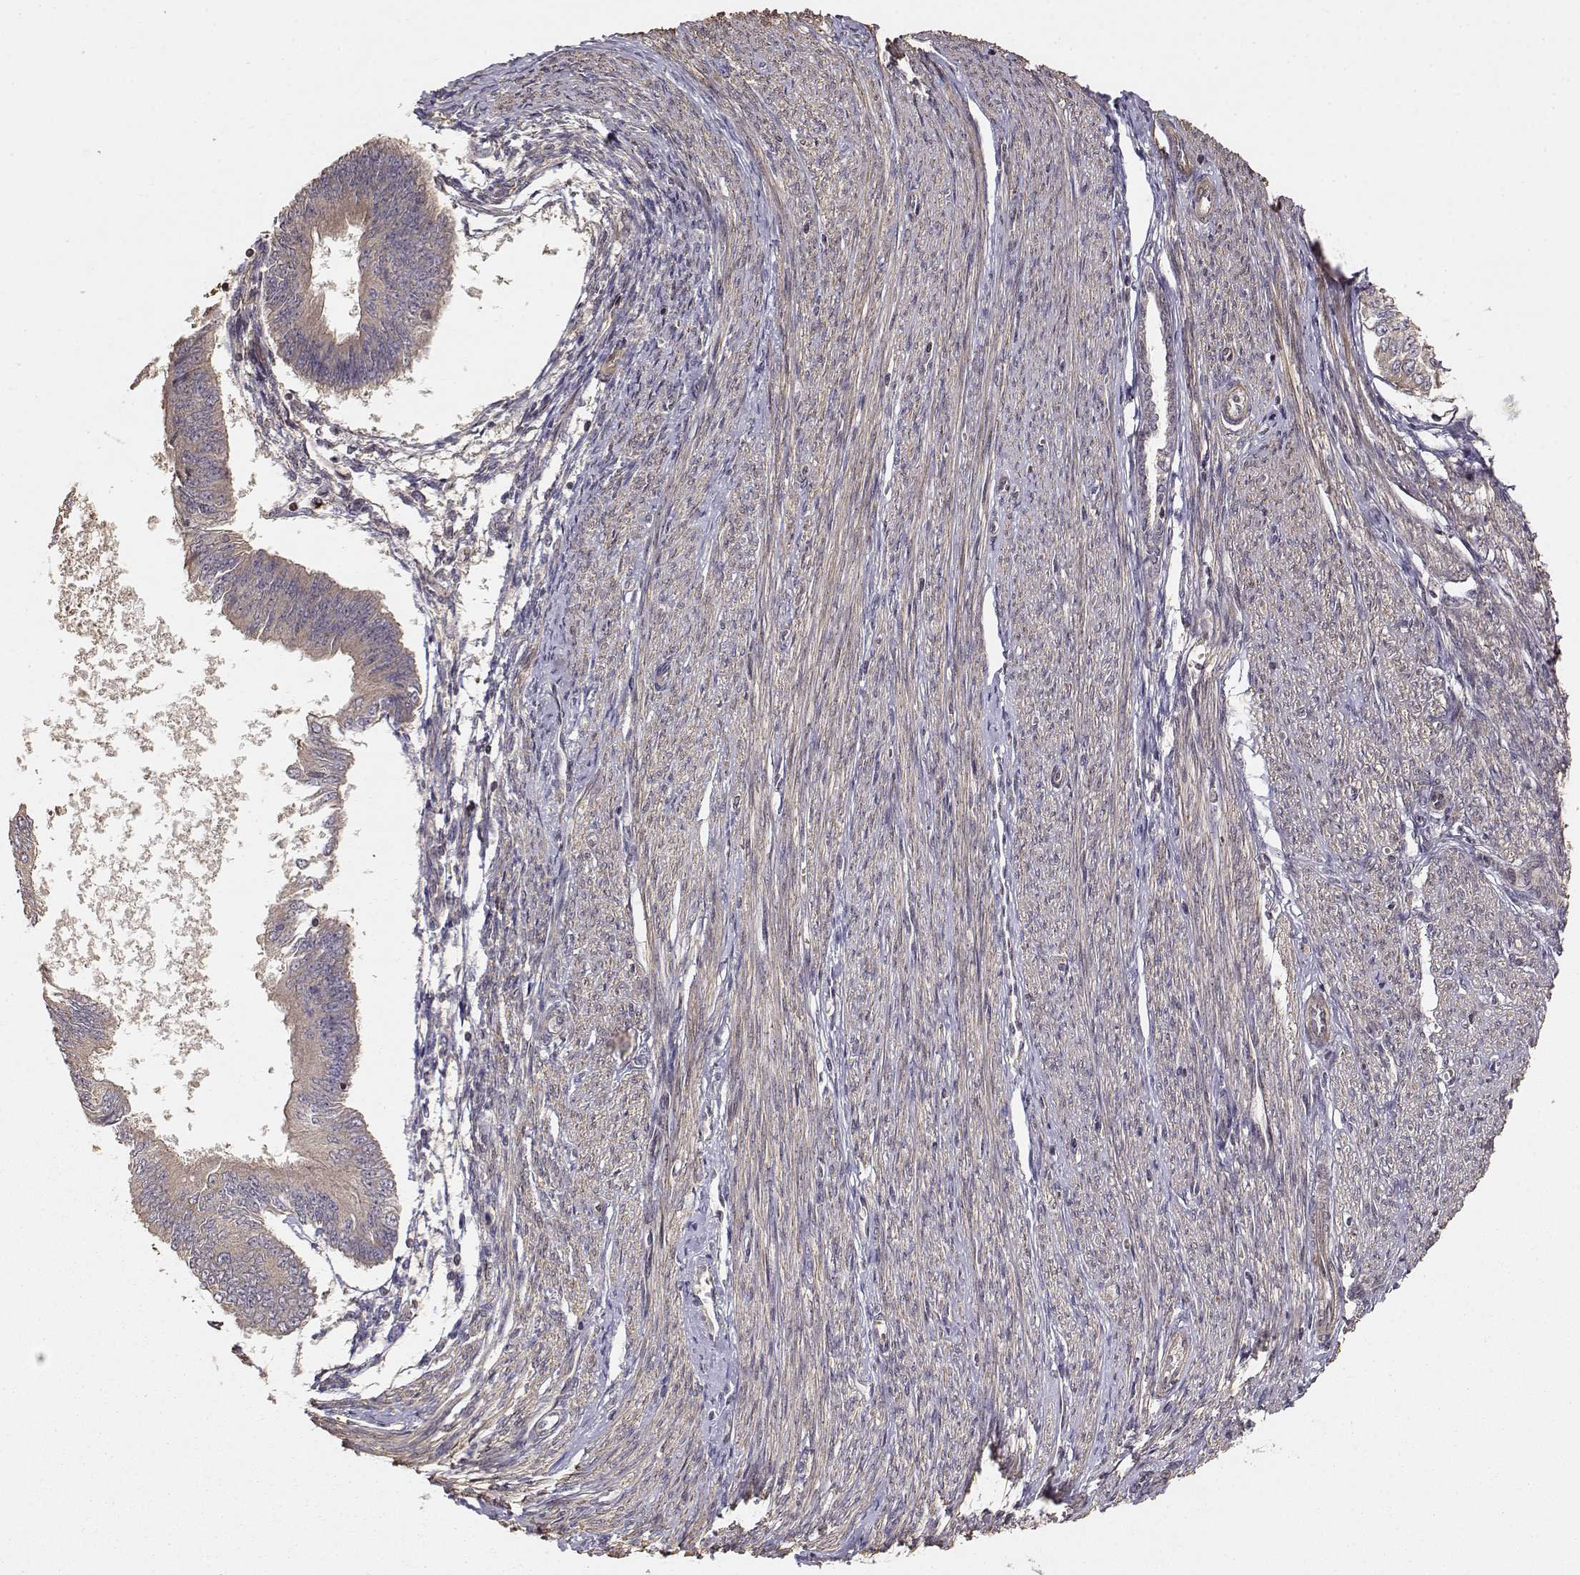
{"staining": {"intensity": "weak", "quantity": ">75%", "location": "cytoplasmic/membranous"}, "tissue": "endometrial cancer", "cell_type": "Tumor cells", "image_type": "cancer", "snomed": [{"axis": "morphology", "description": "Adenocarcinoma, NOS"}, {"axis": "topography", "description": "Endometrium"}], "caption": "A brown stain highlights weak cytoplasmic/membranous staining of a protein in human adenocarcinoma (endometrial) tumor cells.", "gene": "PICK1", "patient": {"sex": "female", "age": 58}}